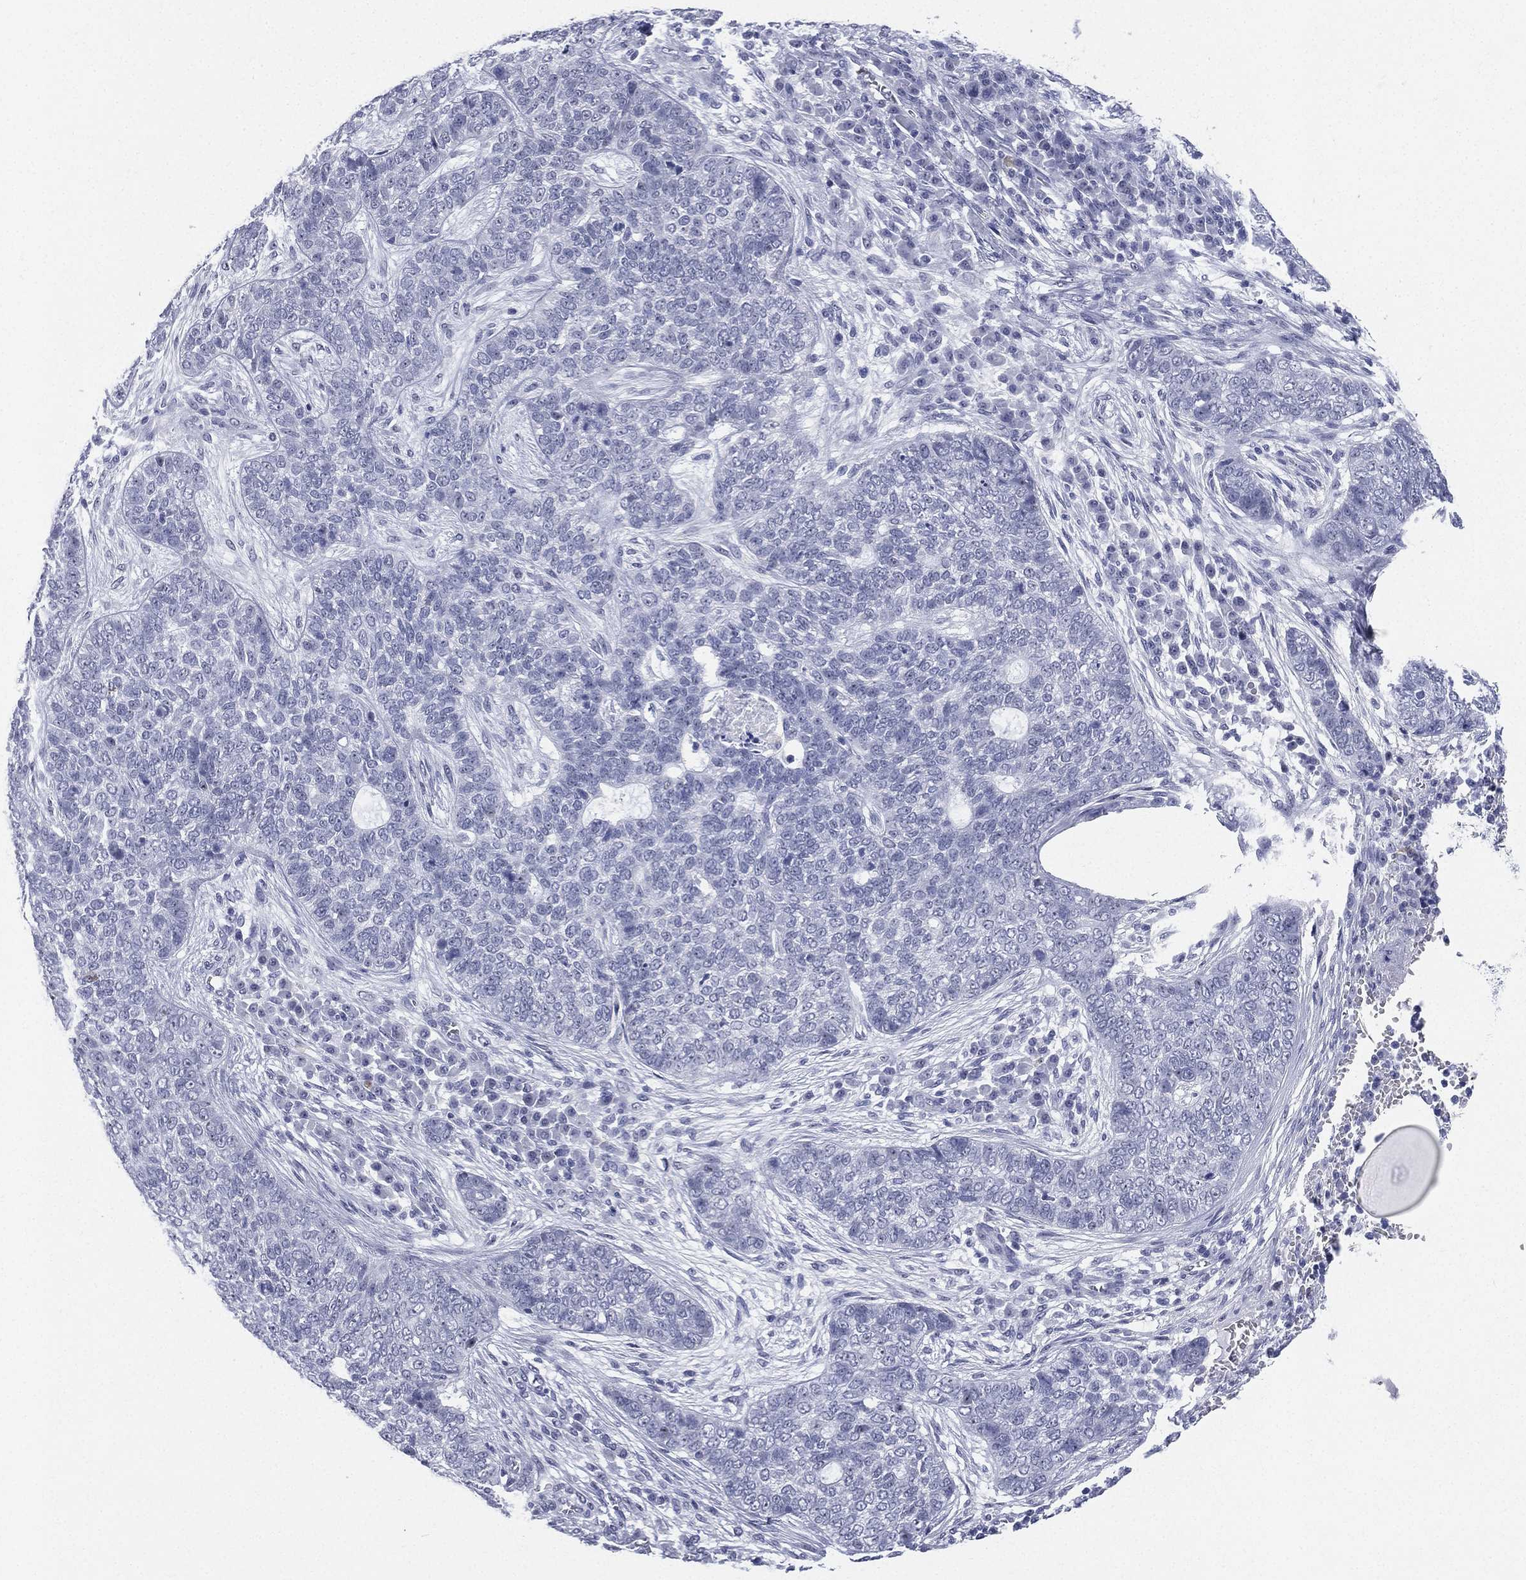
{"staining": {"intensity": "negative", "quantity": "none", "location": "none"}, "tissue": "skin cancer", "cell_type": "Tumor cells", "image_type": "cancer", "snomed": [{"axis": "morphology", "description": "Basal cell carcinoma"}, {"axis": "topography", "description": "Skin"}], "caption": "IHC micrograph of neoplastic tissue: human basal cell carcinoma (skin) stained with DAB demonstrates no significant protein staining in tumor cells.", "gene": "CD22", "patient": {"sex": "female", "age": 69}}